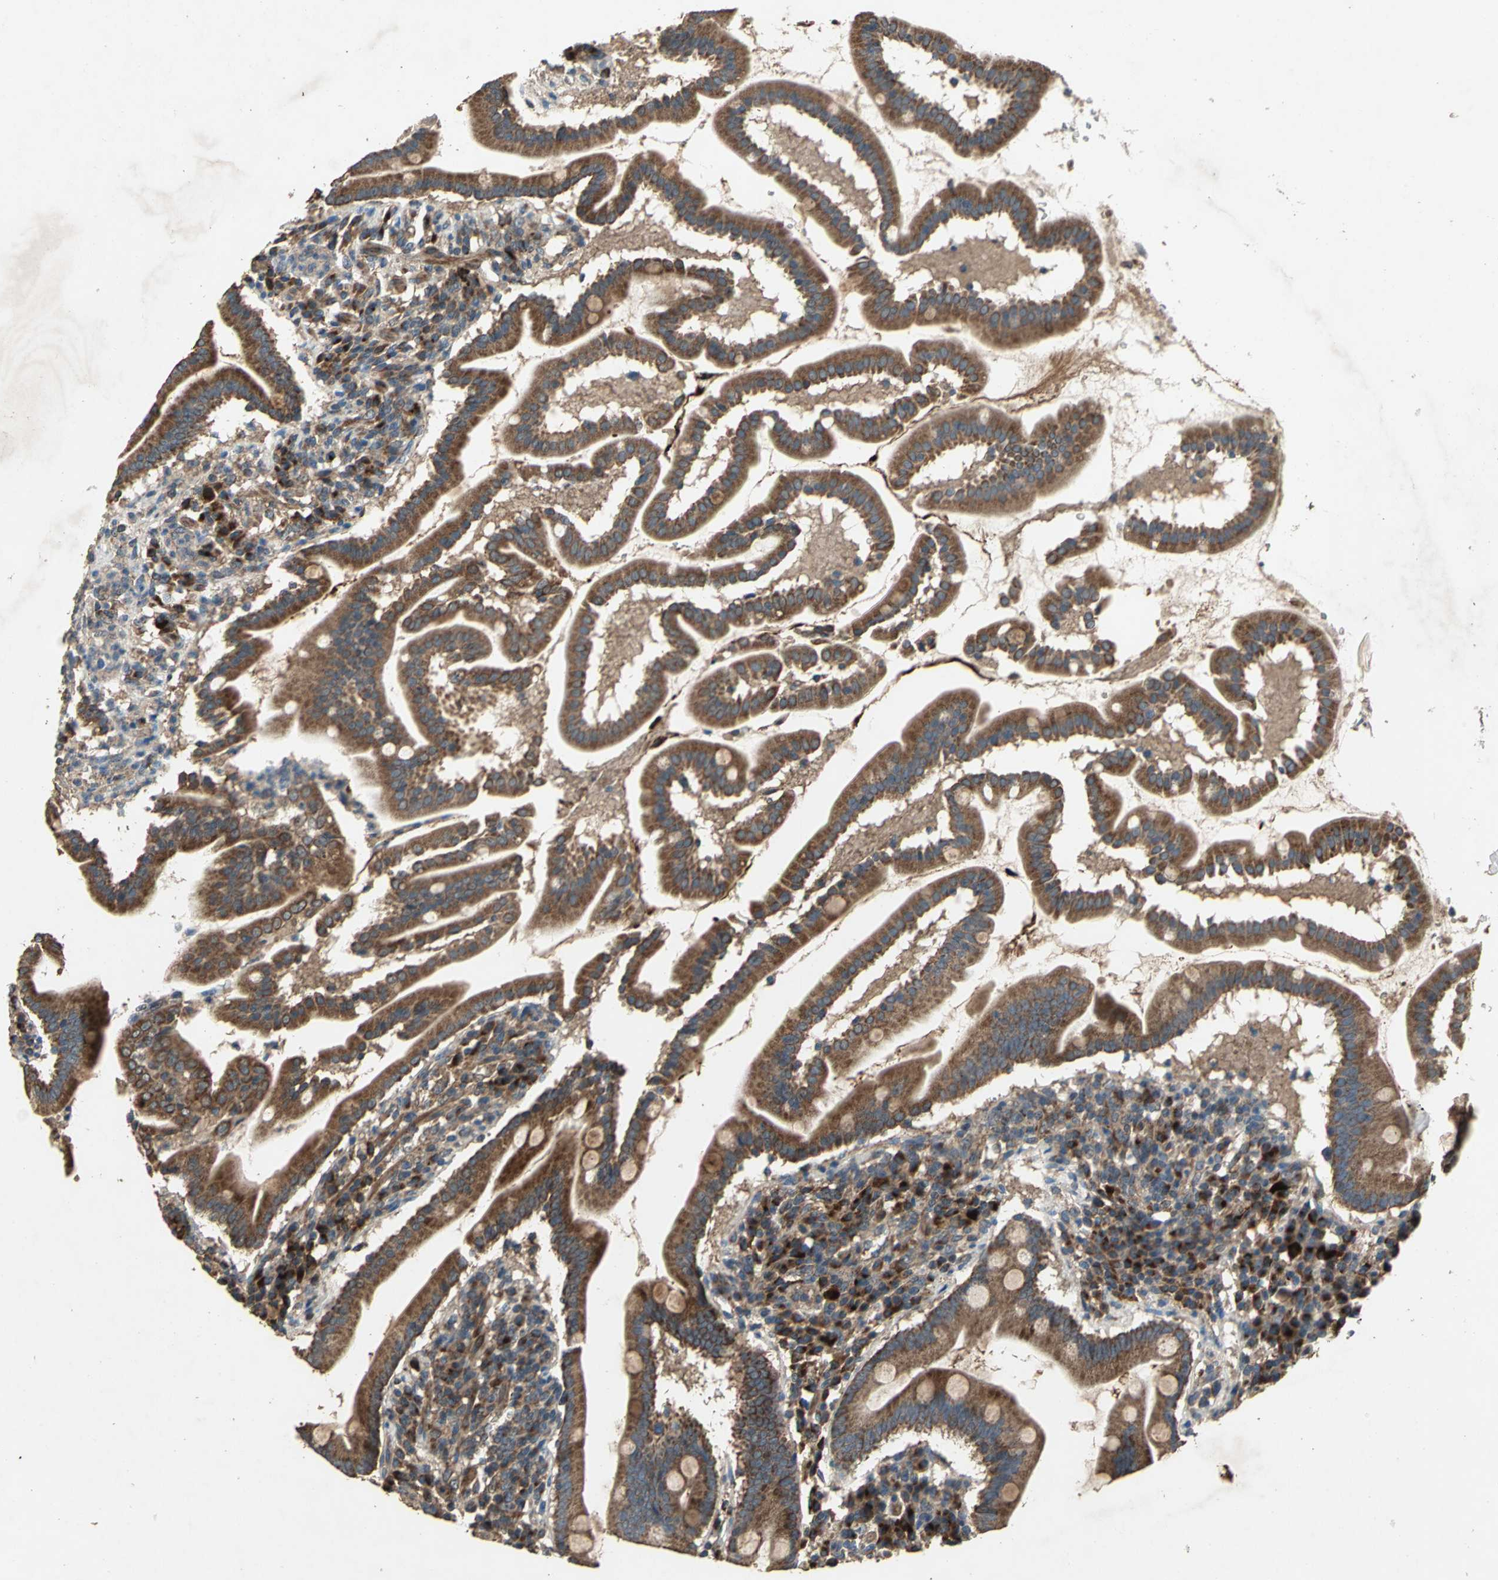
{"staining": {"intensity": "strong", "quantity": ">75%", "location": "cytoplasmic/membranous"}, "tissue": "duodenum", "cell_type": "Glandular cells", "image_type": "normal", "snomed": [{"axis": "morphology", "description": "Normal tissue, NOS"}, {"axis": "topography", "description": "Duodenum"}], "caption": "Brown immunohistochemical staining in benign human duodenum demonstrates strong cytoplasmic/membranous staining in about >75% of glandular cells.", "gene": "POLRMT", "patient": {"sex": "male", "age": 50}}